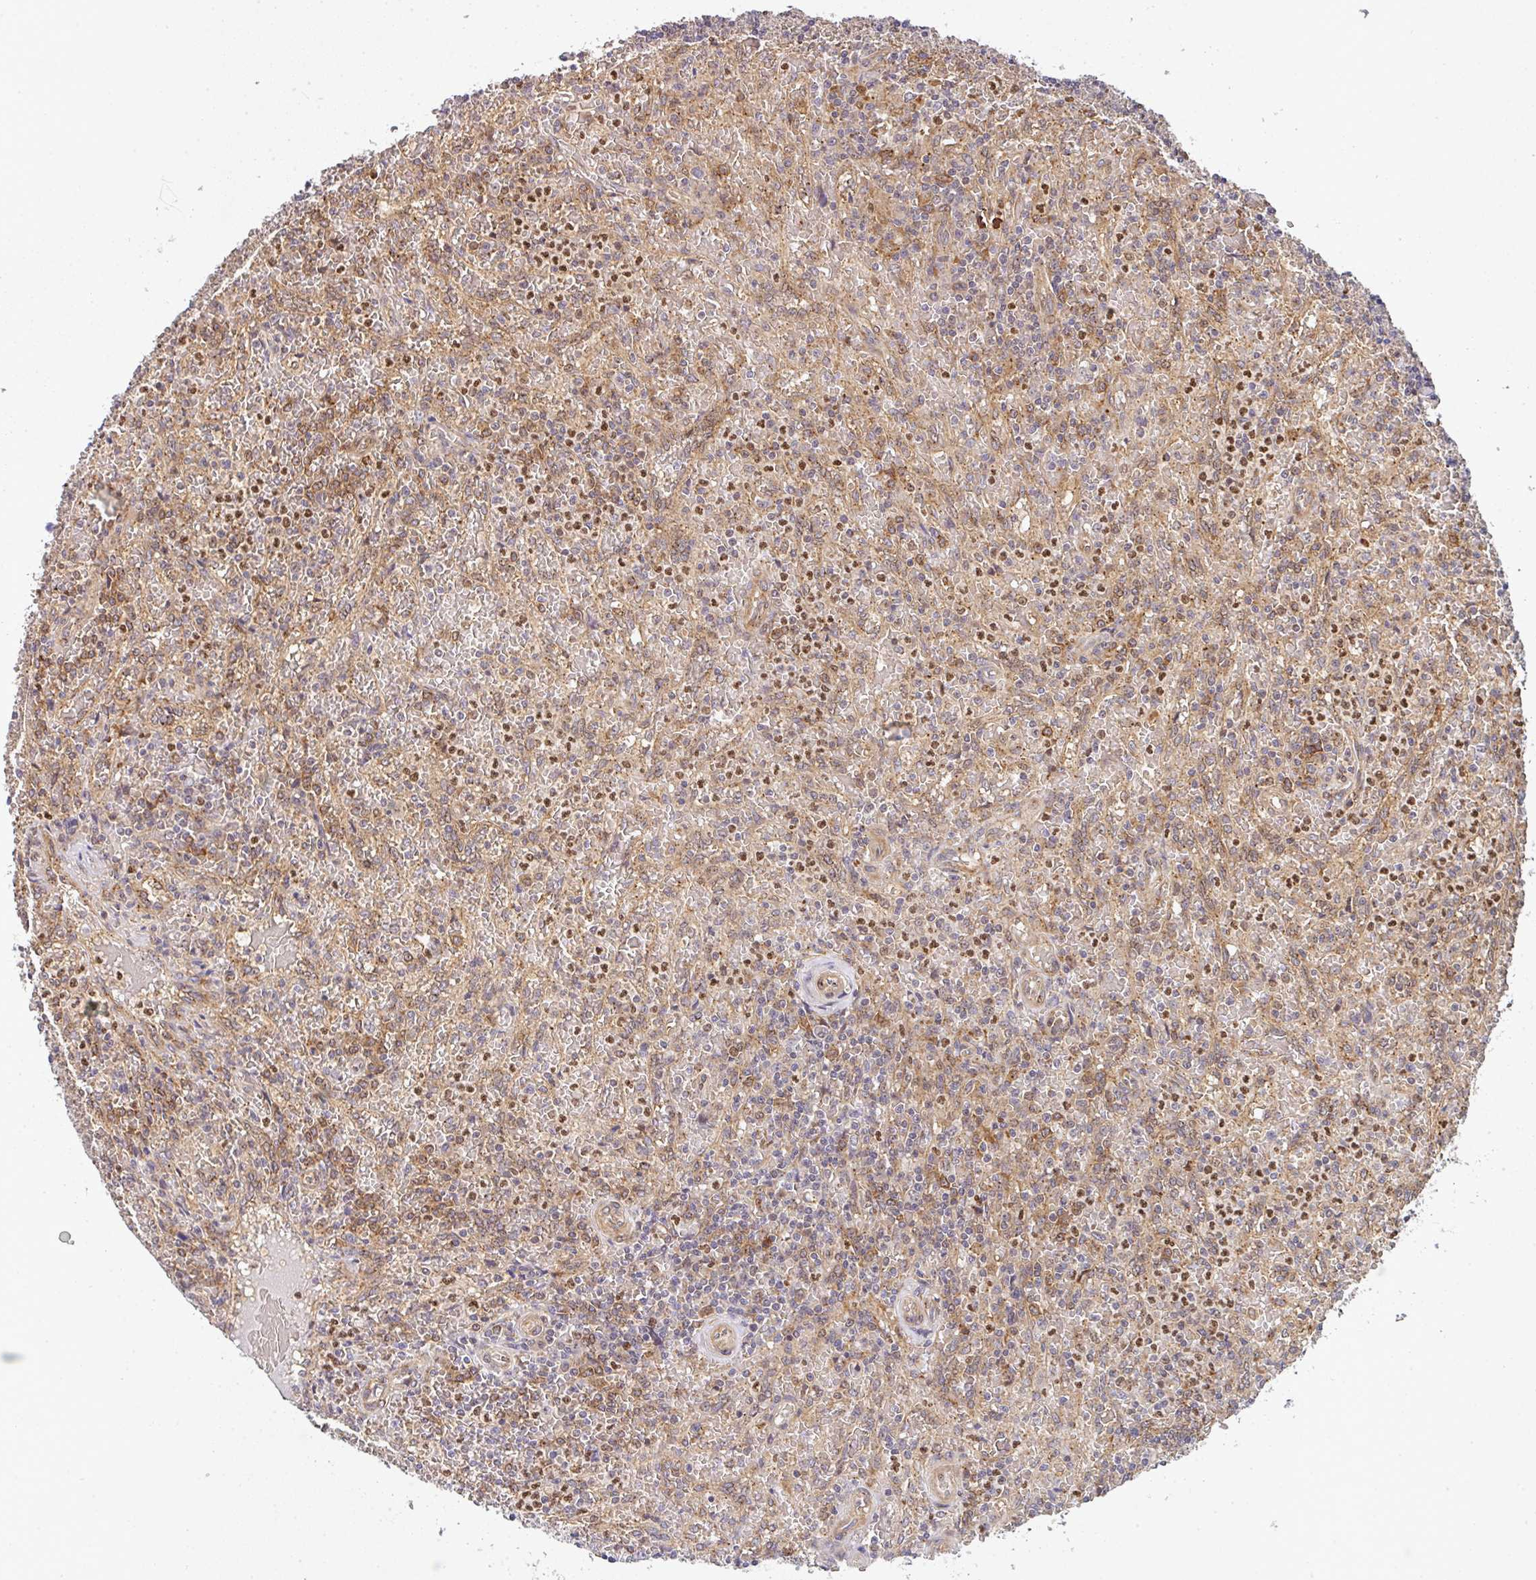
{"staining": {"intensity": "weak", "quantity": "25%-75%", "location": "cytoplasmic/membranous"}, "tissue": "lymphoma", "cell_type": "Tumor cells", "image_type": "cancer", "snomed": [{"axis": "morphology", "description": "Malignant lymphoma, non-Hodgkin's type, Low grade"}, {"axis": "topography", "description": "Spleen"}], "caption": "Lymphoma stained with DAB immunohistochemistry demonstrates low levels of weak cytoplasmic/membranous staining in approximately 25%-75% of tumor cells.", "gene": "SIMC1", "patient": {"sex": "female", "age": 64}}